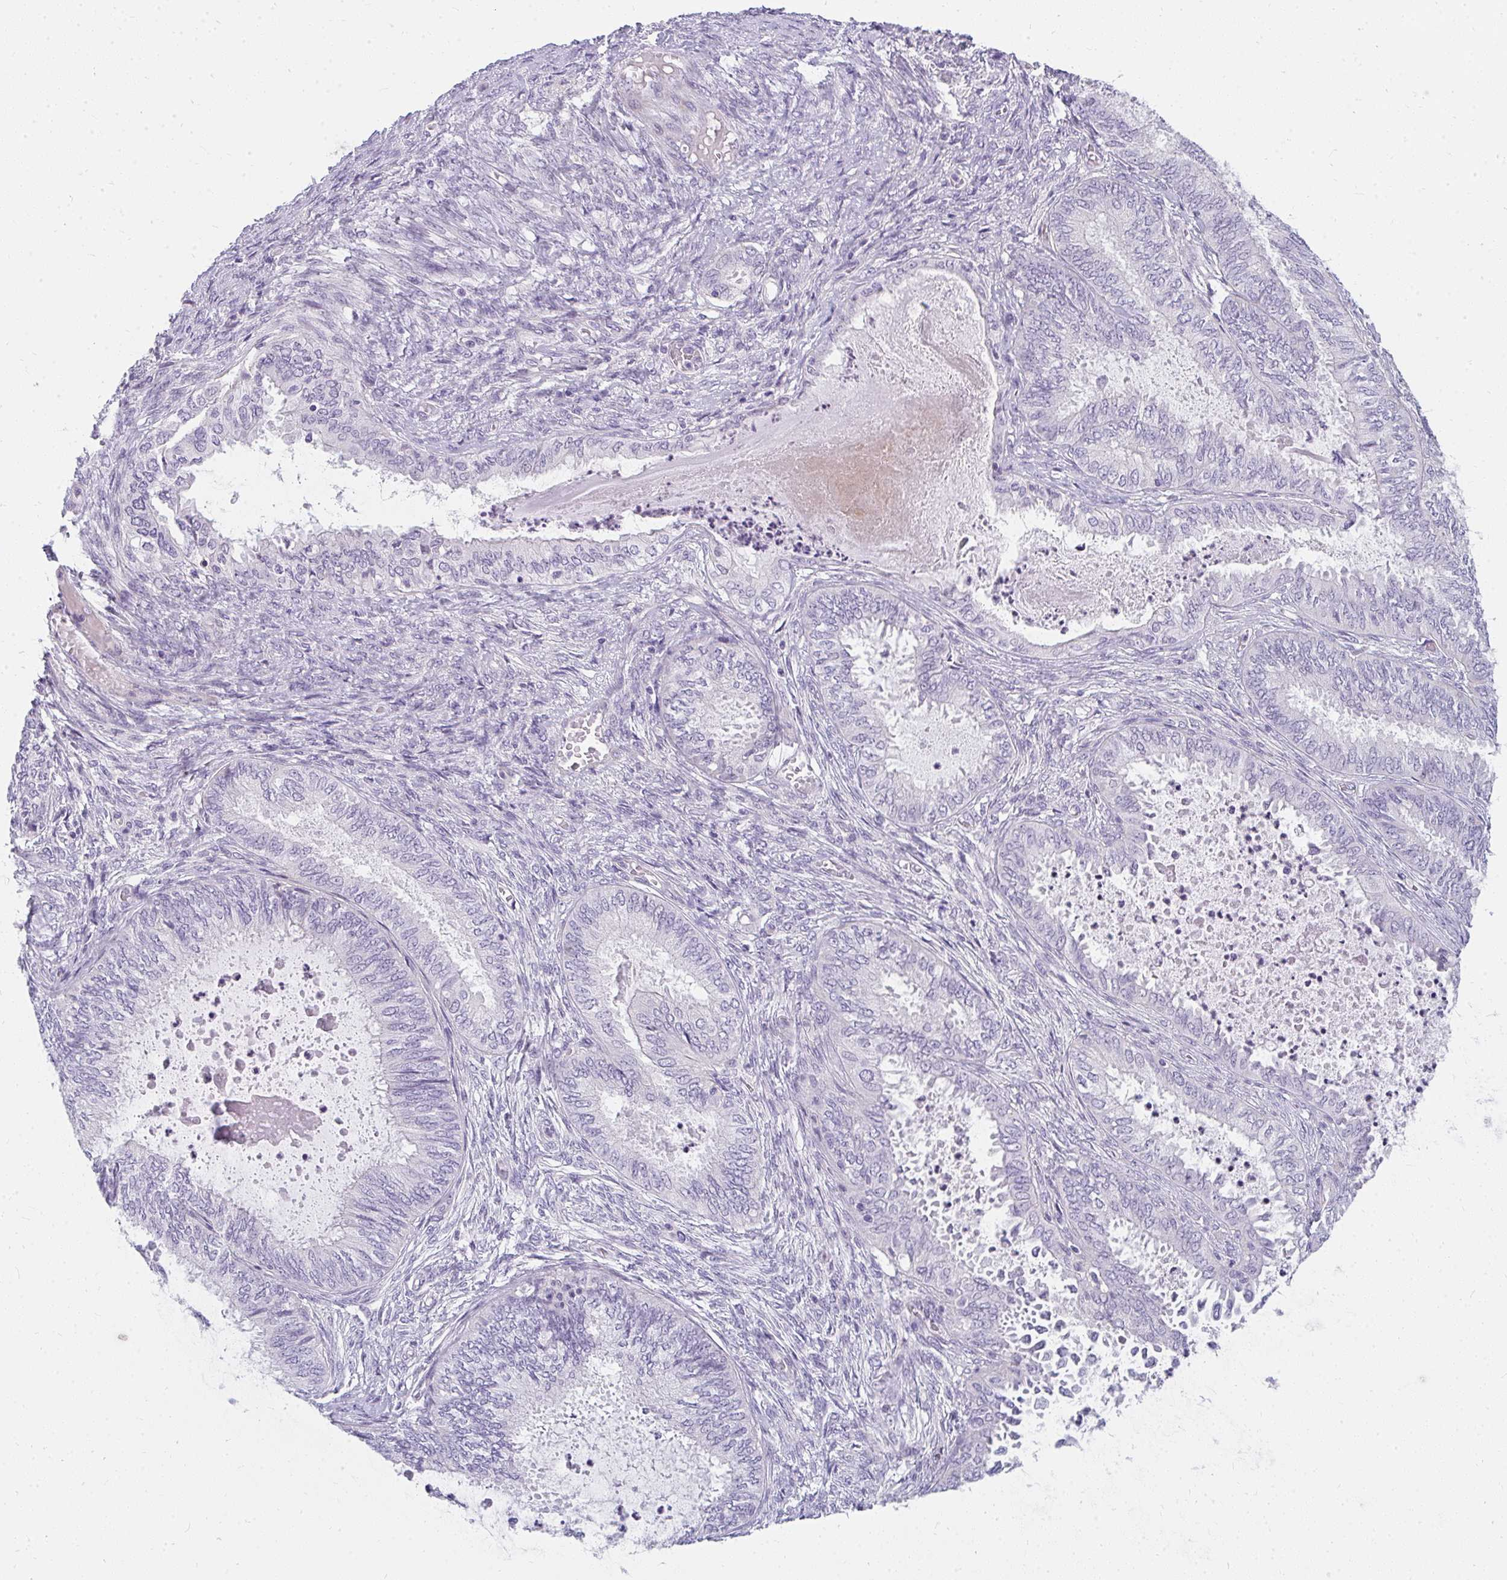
{"staining": {"intensity": "negative", "quantity": "none", "location": "none"}, "tissue": "ovarian cancer", "cell_type": "Tumor cells", "image_type": "cancer", "snomed": [{"axis": "morphology", "description": "Carcinoma, endometroid"}, {"axis": "topography", "description": "Ovary"}], "caption": "Photomicrograph shows no significant protein expression in tumor cells of ovarian cancer (endometroid carcinoma).", "gene": "PPP1R3G", "patient": {"sex": "female", "age": 70}}